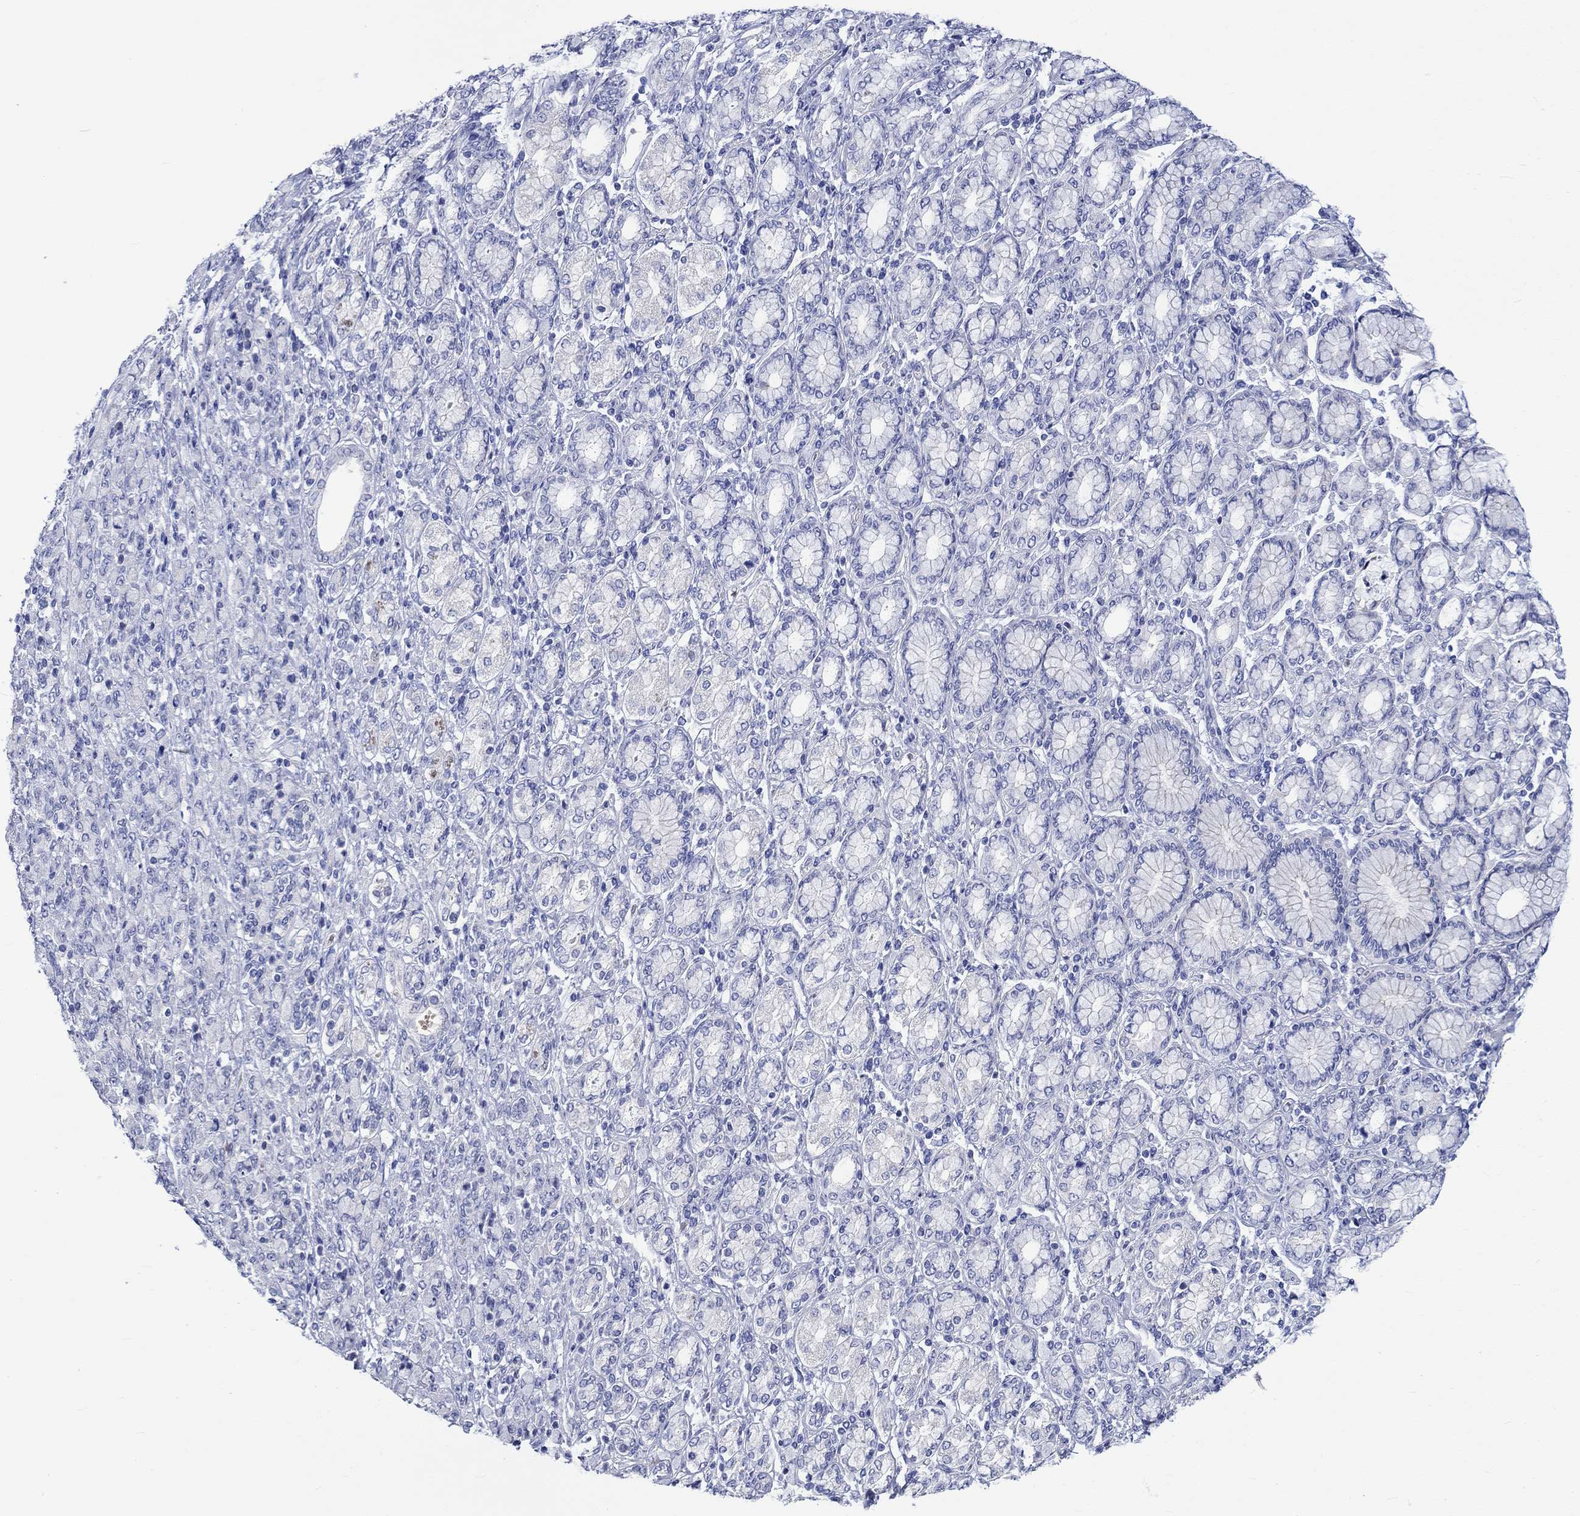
{"staining": {"intensity": "negative", "quantity": "none", "location": "none"}, "tissue": "stomach cancer", "cell_type": "Tumor cells", "image_type": "cancer", "snomed": [{"axis": "morphology", "description": "Normal tissue, NOS"}, {"axis": "morphology", "description": "Adenocarcinoma, NOS"}, {"axis": "topography", "description": "Stomach"}], "caption": "Immunohistochemistry (IHC) of stomach adenocarcinoma demonstrates no positivity in tumor cells.", "gene": "NRIP3", "patient": {"sex": "female", "age": 79}}